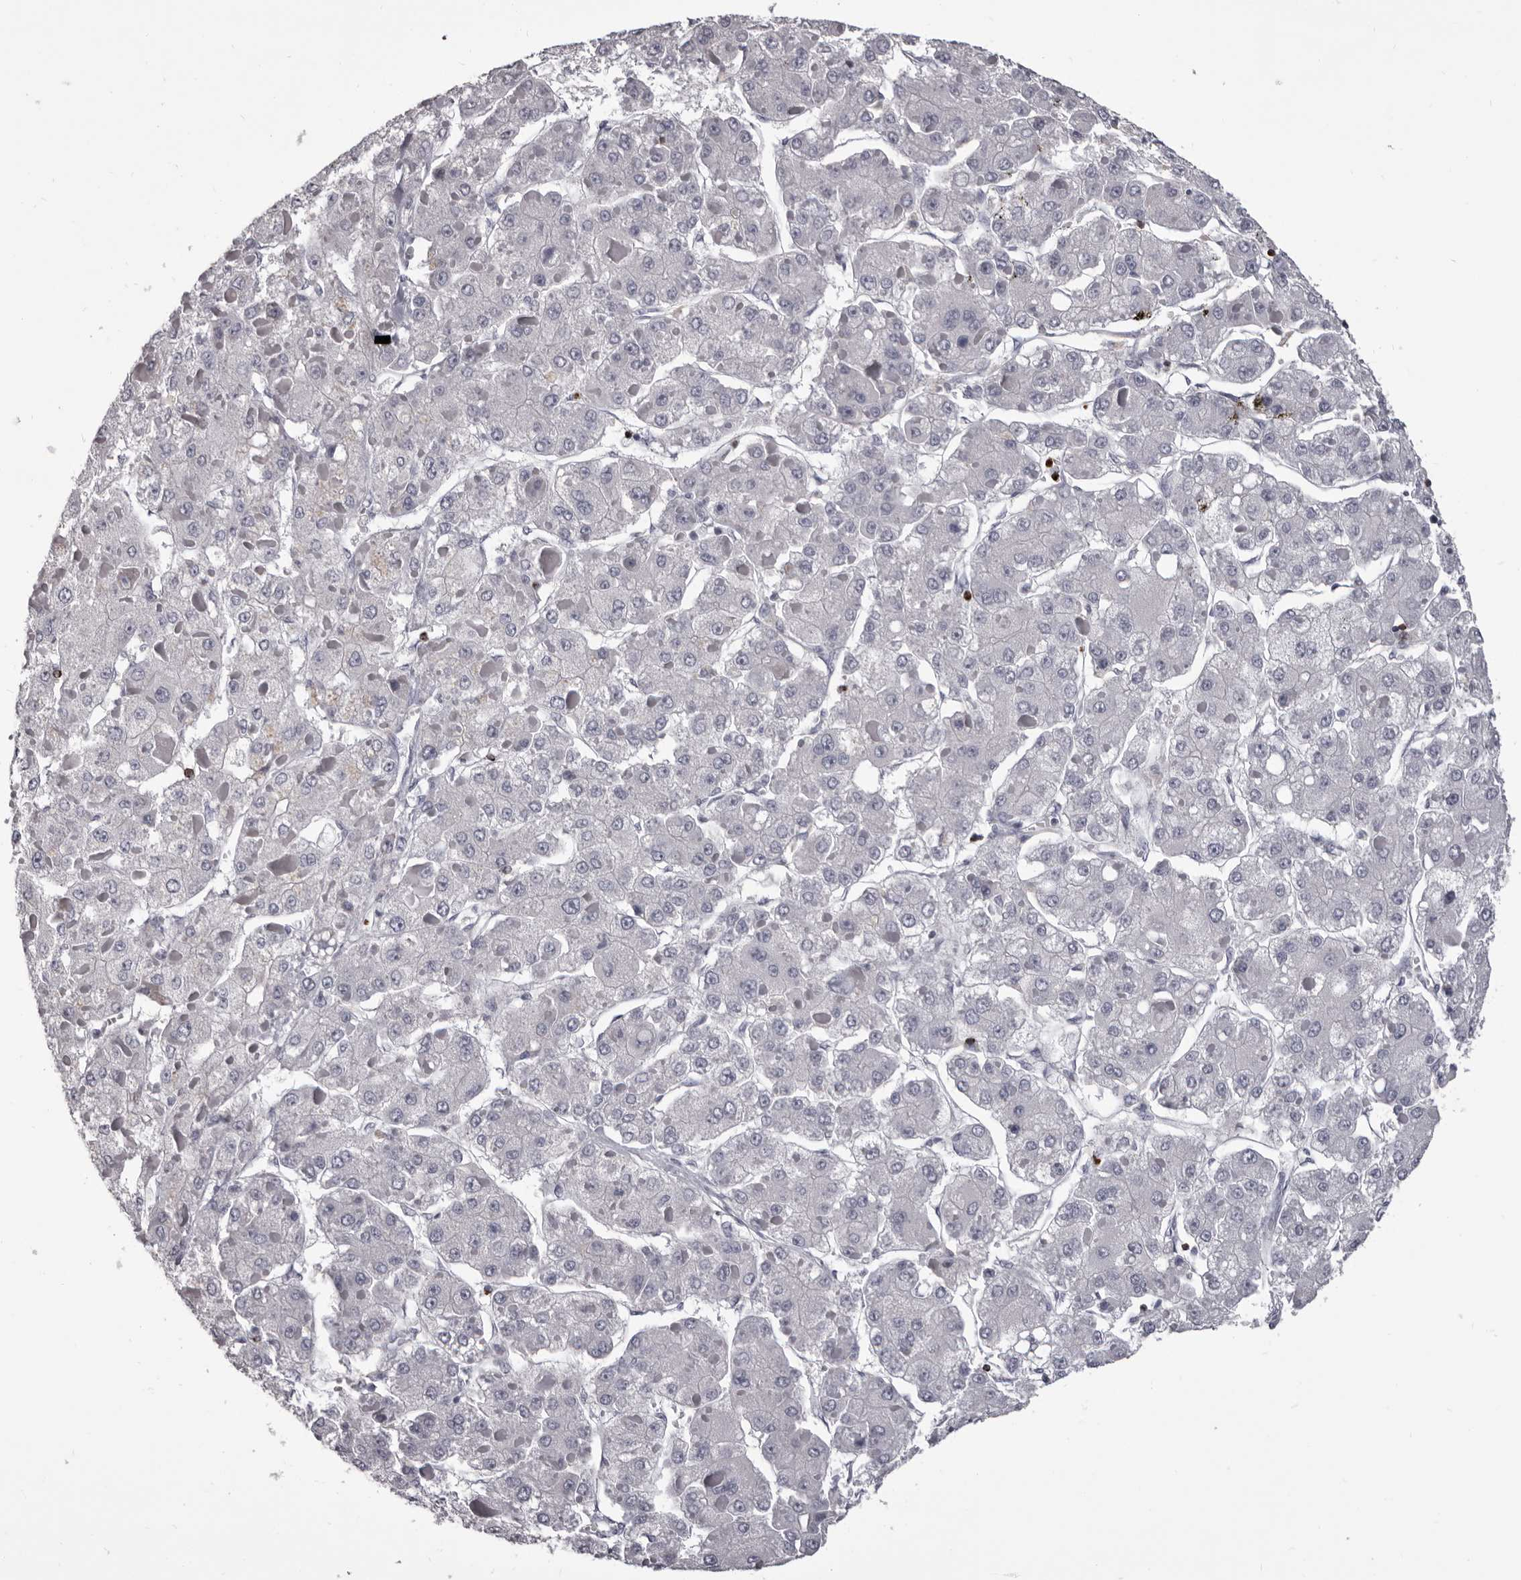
{"staining": {"intensity": "negative", "quantity": "none", "location": "none"}, "tissue": "liver cancer", "cell_type": "Tumor cells", "image_type": "cancer", "snomed": [{"axis": "morphology", "description": "Carcinoma, Hepatocellular, NOS"}, {"axis": "topography", "description": "Liver"}], "caption": "Protein analysis of liver cancer (hepatocellular carcinoma) displays no significant staining in tumor cells. (DAB (3,3'-diaminobenzidine) IHC, high magnification).", "gene": "GZMH", "patient": {"sex": "female", "age": 73}}